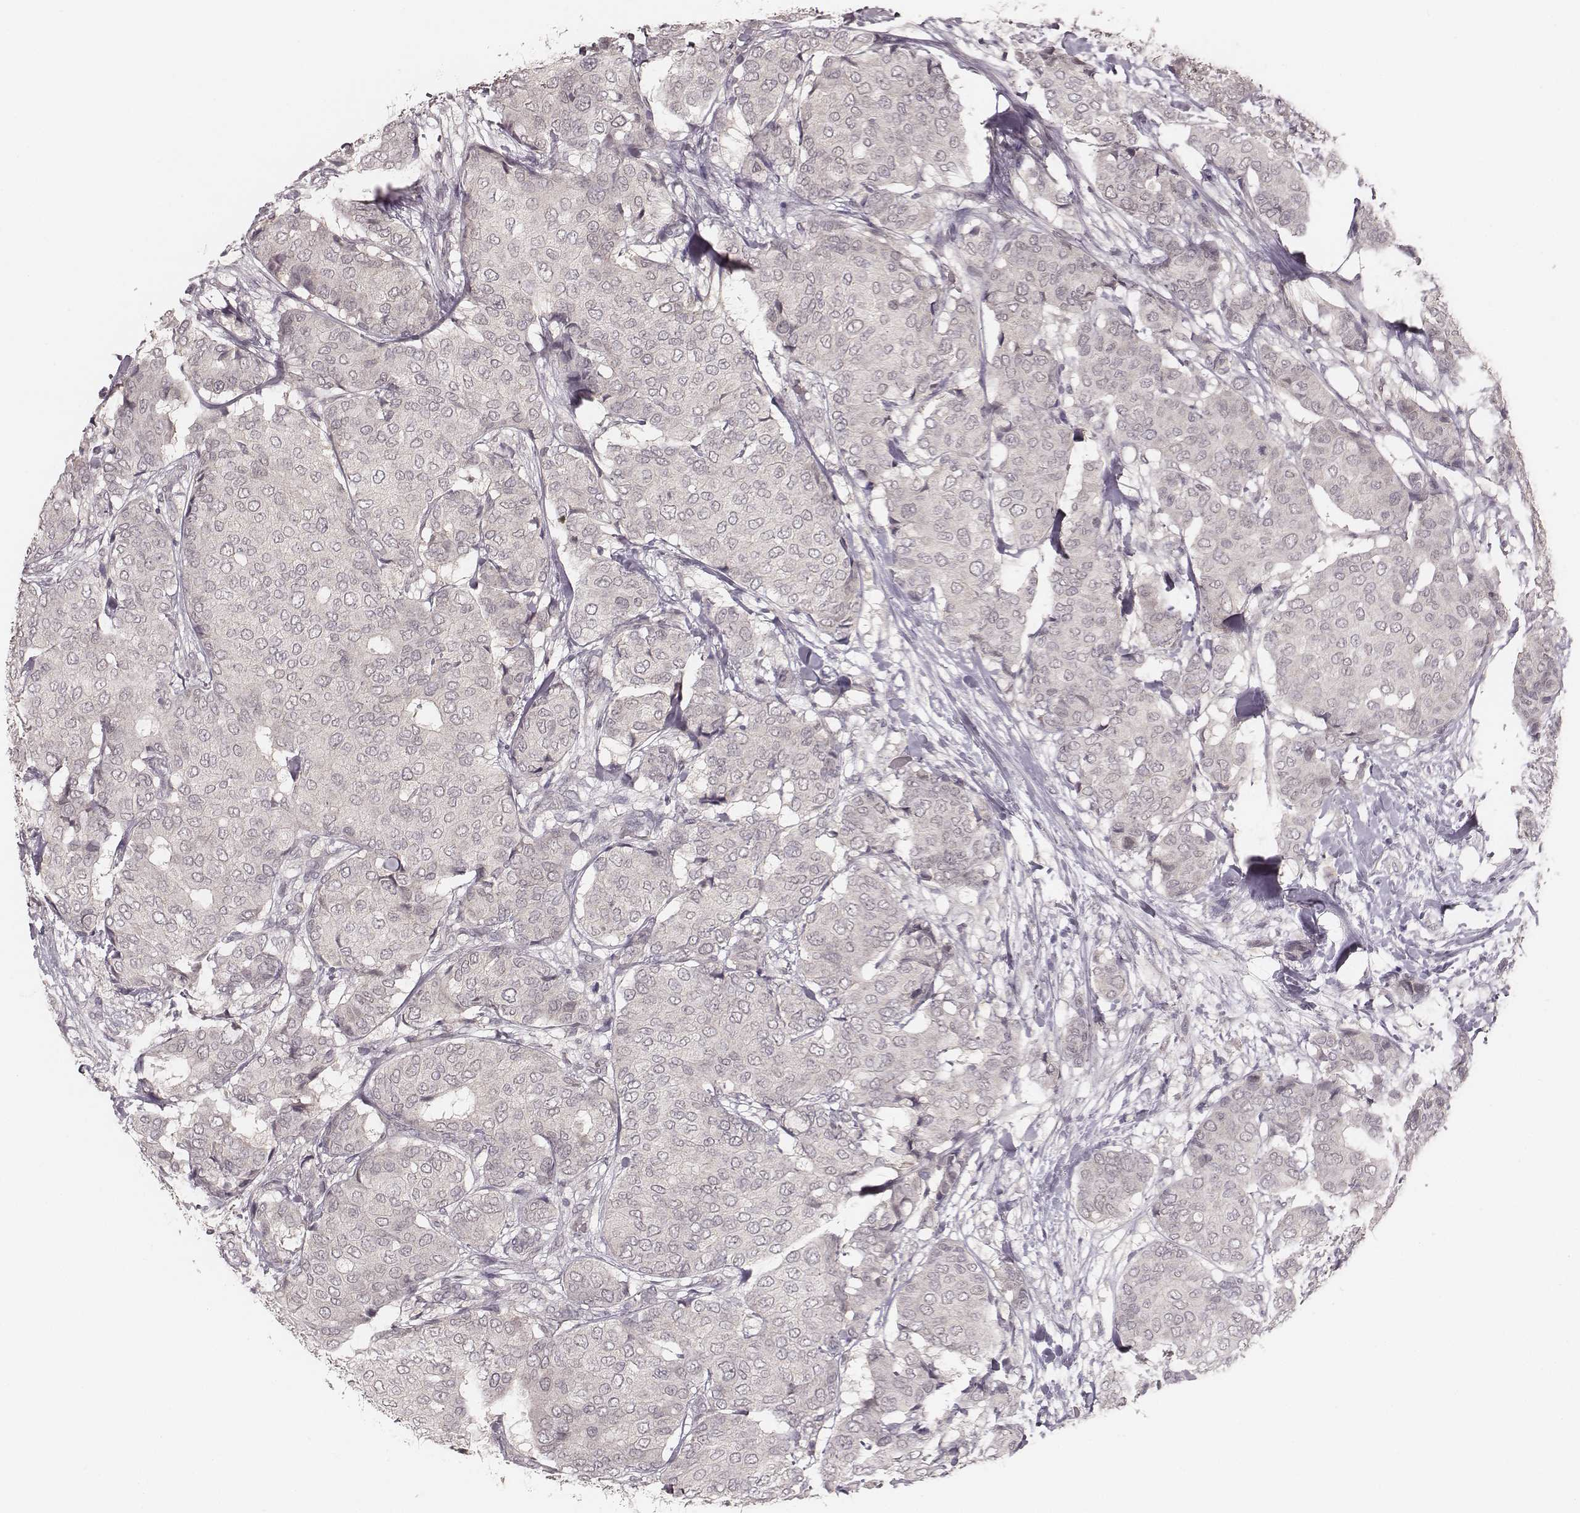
{"staining": {"intensity": "negative", "quantity": "none", "location": "none"}, "tissue": "breast cancer", "cell_type": "Tumor cells", "image_type": "cancer", "snomed": [{"axis": "morphology", "description": "Duct carcinoma"}, {"axis": "topography", "description": "Breast"}], "caption": "Breast cancer was stained to show a protein in brown. There is no significant expression in tumor cells. (DAB immunohistochemistry, high magnification).", "gene": "LY6K", "patient": {"sex": "female", "age": 75}}